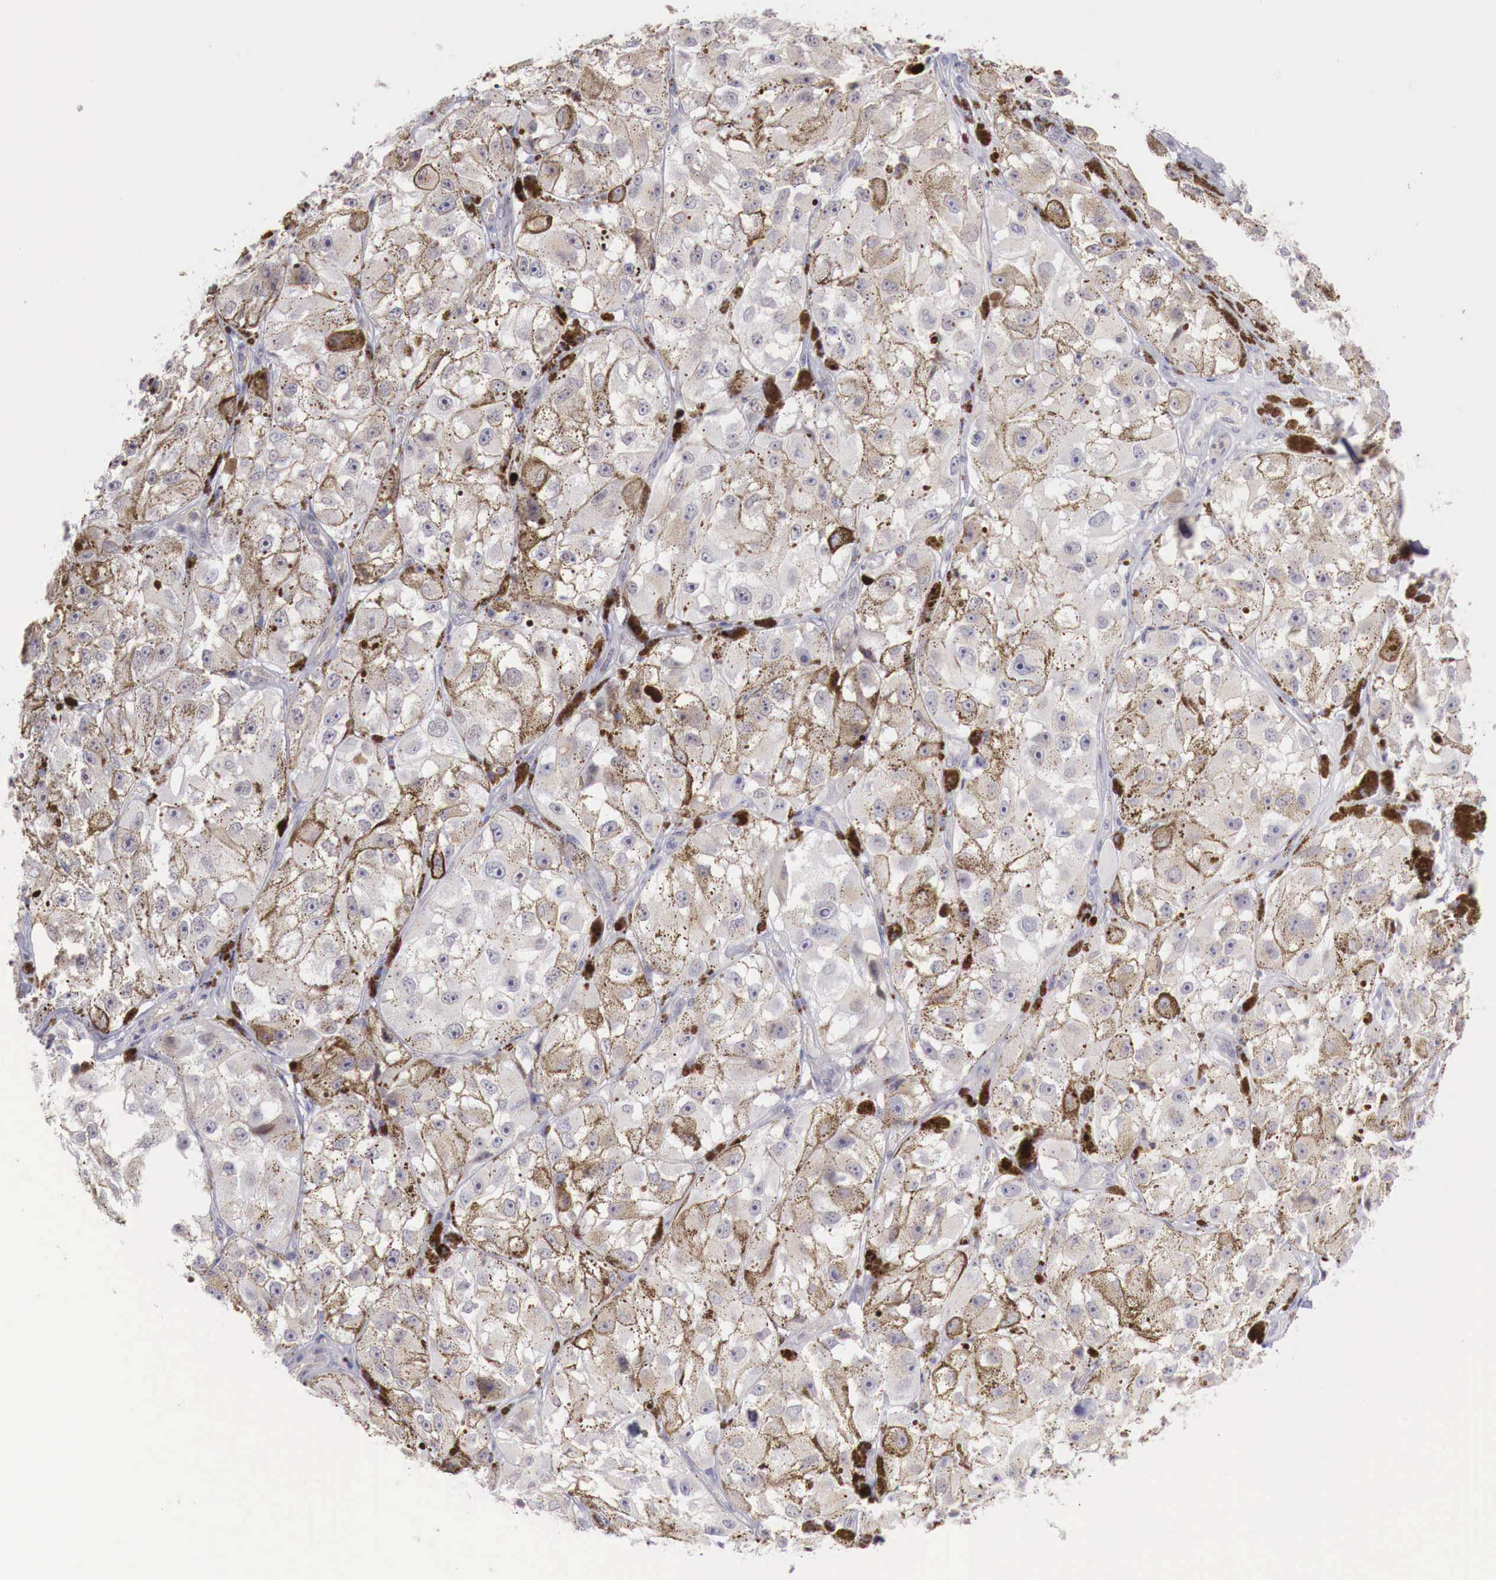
{"staining": {"intensity": "weak", "quantity": "<25%", "location": "cytoplasmic/membranous"}, "tissue": "melanoma", "cell_type": "Tumor cells", "image_type": "cancer", "snomed": [{"axis": "morphology", "description": "Malignant melanoma, NOS"}, {"axis": "topography", "description": "Skin"}], "caption": "The histopathology image demonstrates no staining of tumor cells in melanoma. (Brightfield microscopy of DAB immunohistochemistry at high magnification).", "gene": "TRIM13", "patient": {"sex": "male", "age": 67}}